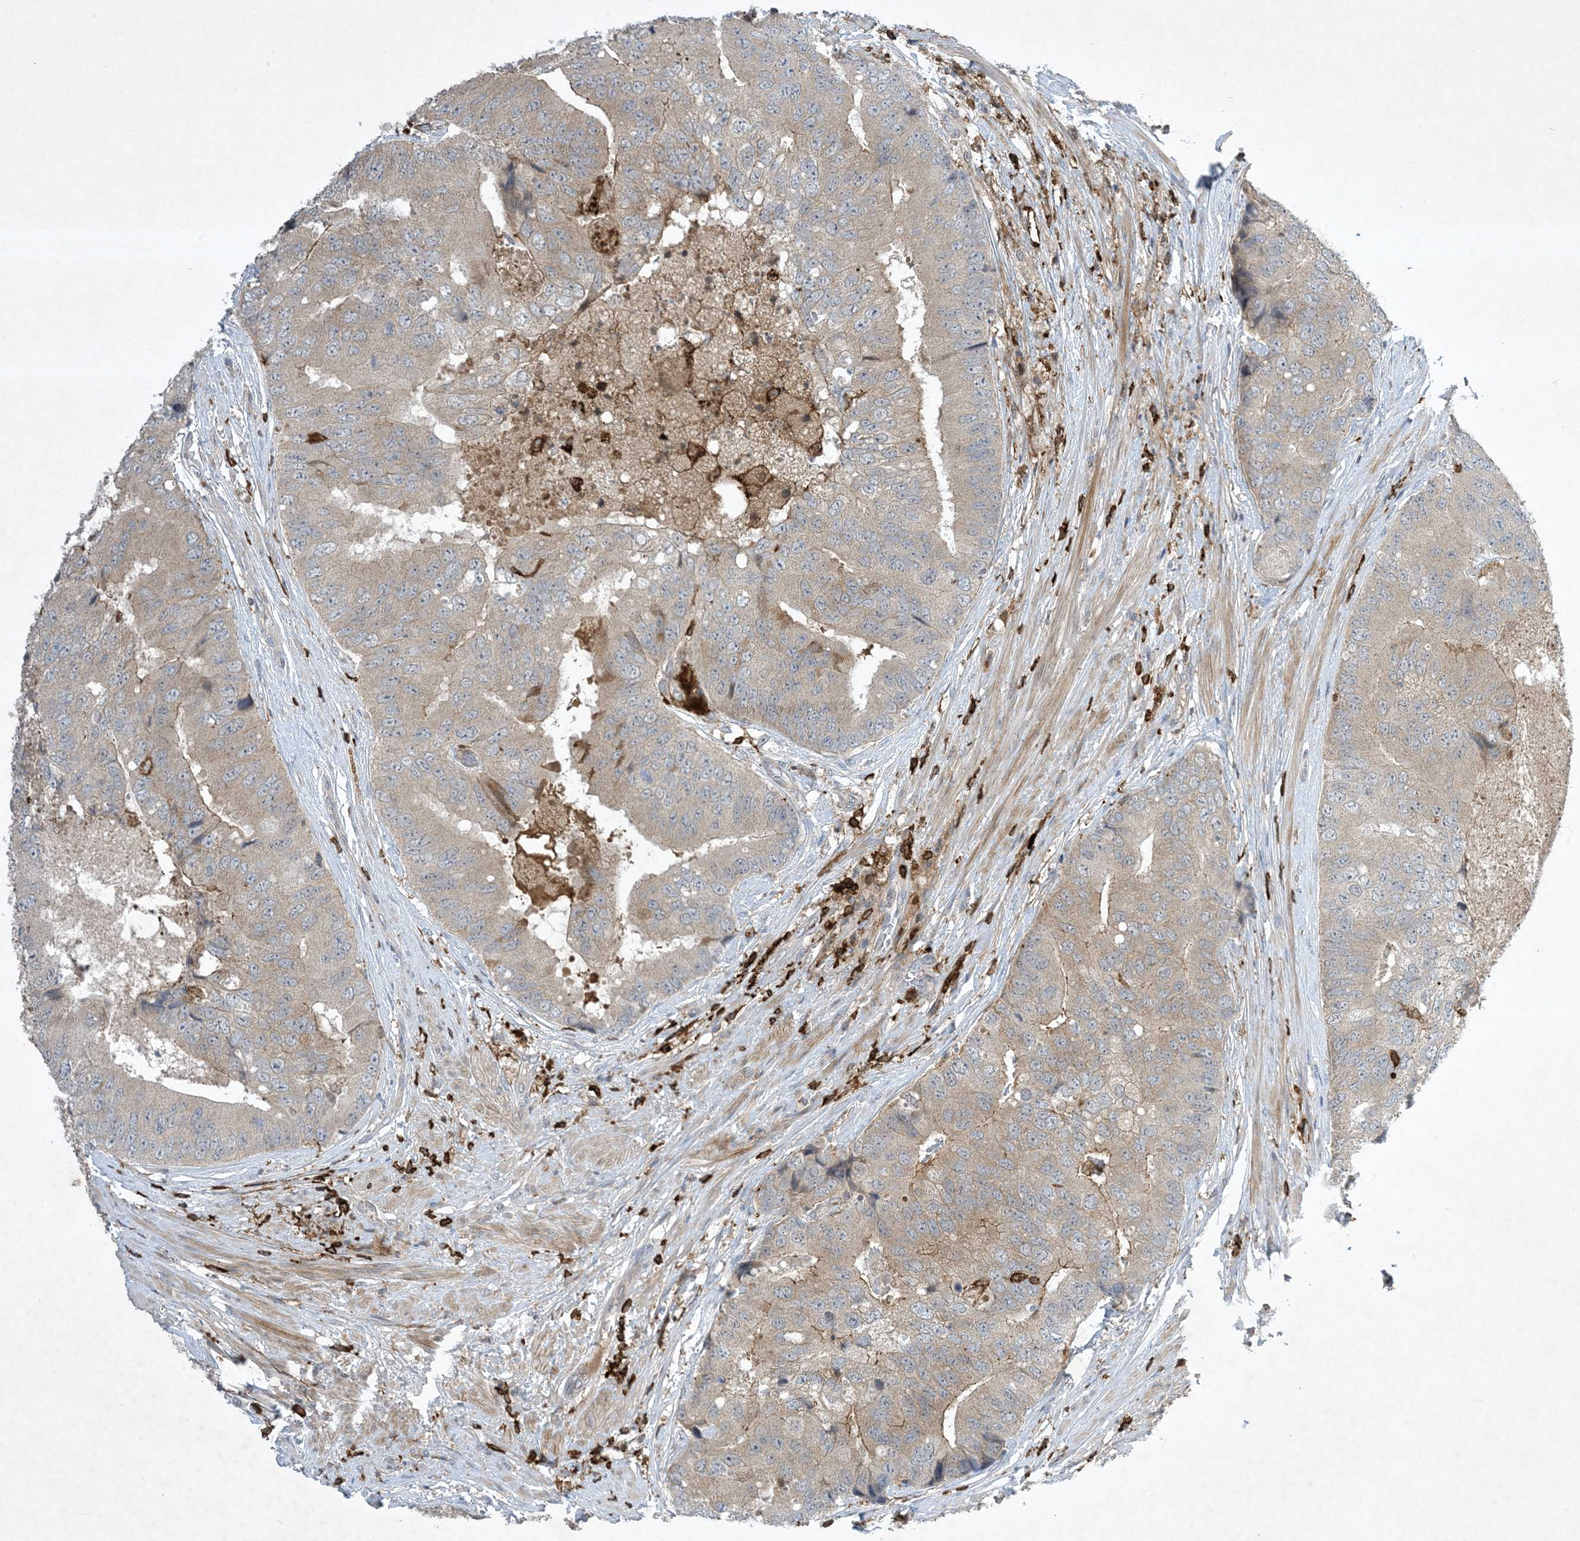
{"staining": {"intensity": "weak", "quantity": "25%-75%", "location": "cytoplasmic/membranous"}, "tissue": "prostate cancer", "cell_type": "Tumor cells", "image_type": "cancer", "snomed": [{"axis": "morphology", "description": "Adenocarcinoma, High grade"}, {"axis": "topography", "description": "Prostate"}], "caption": "DAB (3,3'-diaminobenzidine) immunohistochemical staining of adenocarcinoma (high-grade) (prostate) demonstrates weak cytoplasmic/membranous protein positivity in approximately 25%-75% of tumor cells. The staining was performed using DAB, with brown indicating positive protein expression. Nuclei are stained blue with hematoxylin.", "gene": "AK9", "patient": {"sex": "male", "age": 70}}